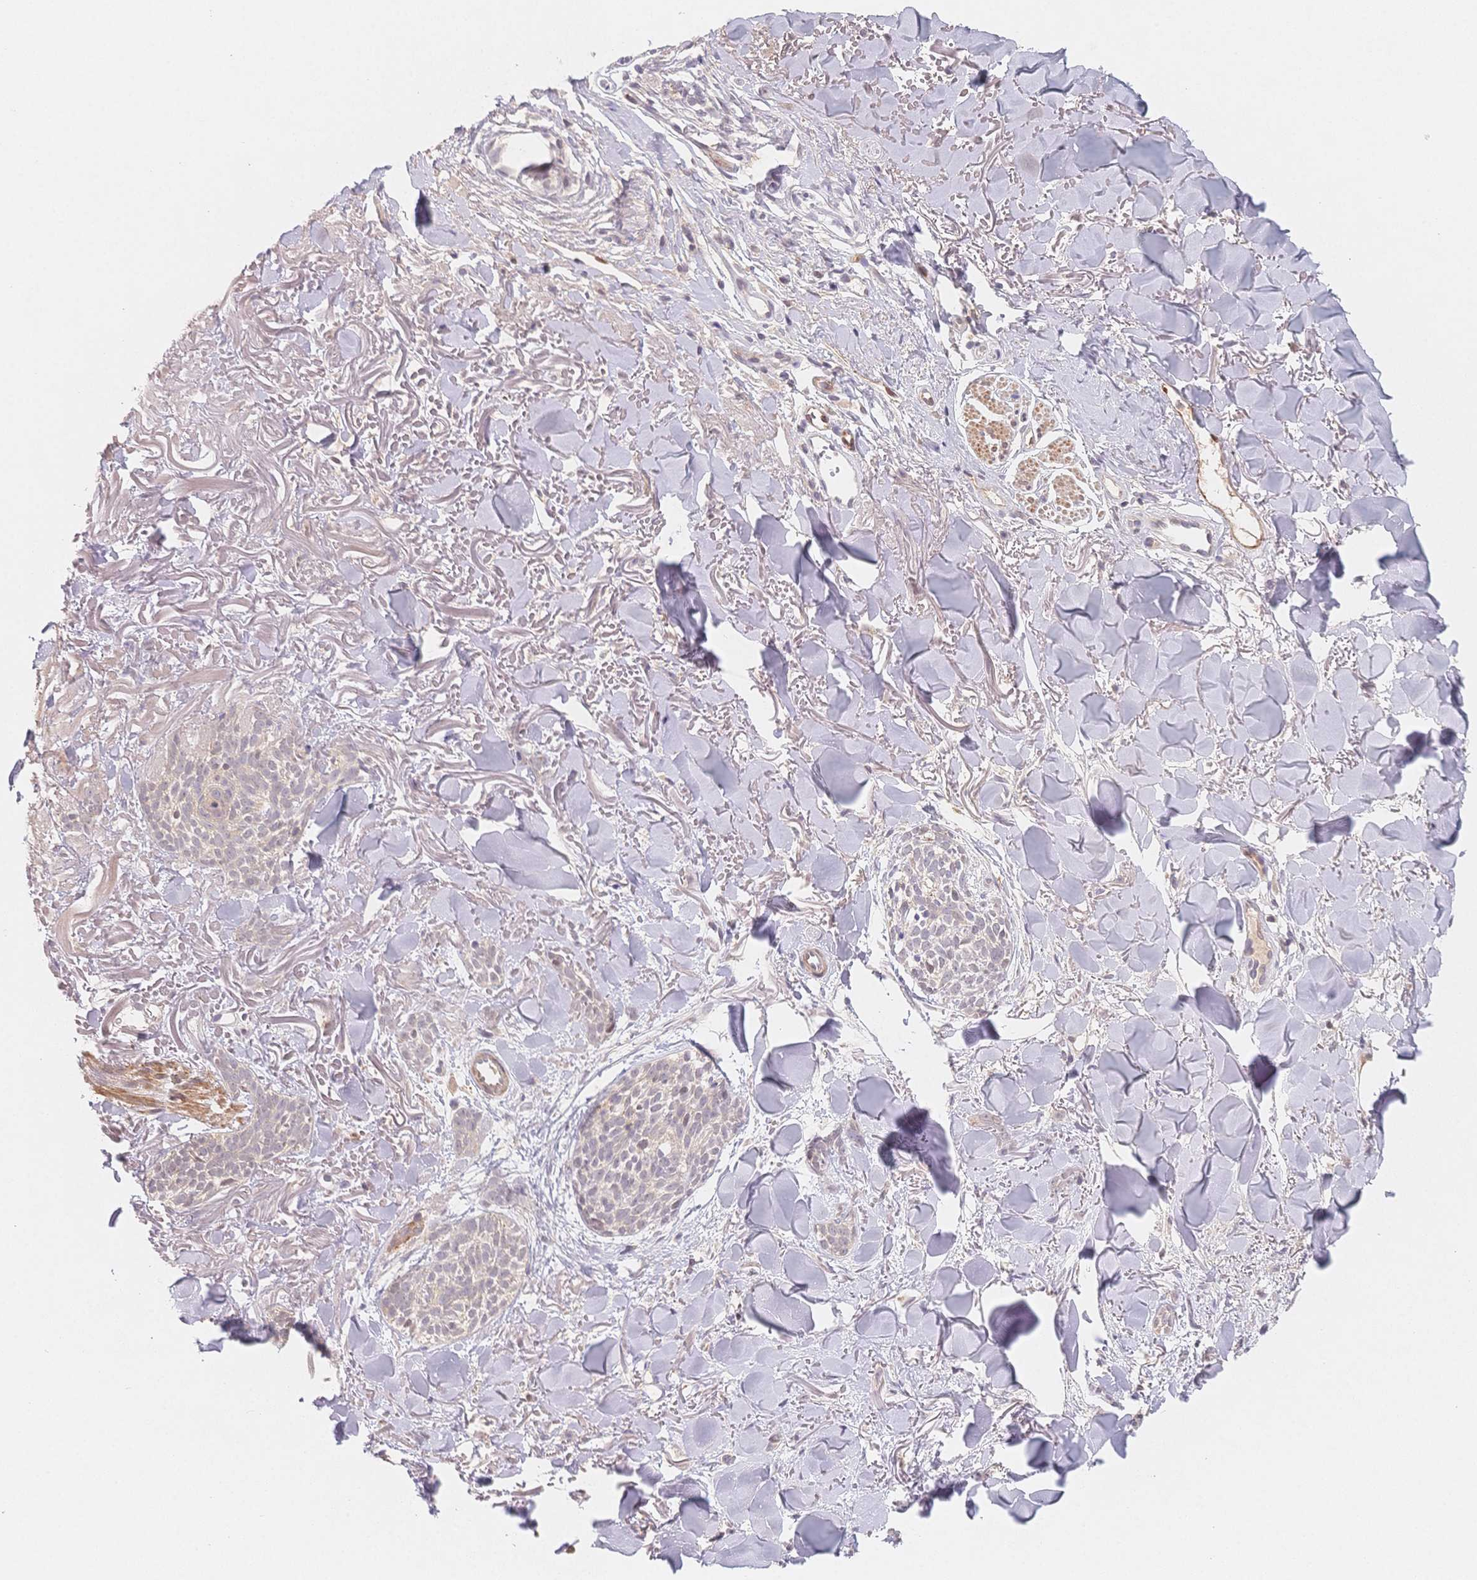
{"staining": {"intensity": "negative", "quantity": "none", "location": "none"}, "tissue": "skin cancer", "cell_type": "Tumor cells", "image_type": "cancer", "snomed": [{"axis": "morphology", "description": "Basal cell carcinoma"}, {"axis": "morphology", "description": "BCC, high aggressive"}, {"axis": "topography", "description": "Skin"}], "caption": "The IHC micrograph has no significant positivity in tumor cells of skin bcc,  high aggressive tissue.", "gene": "C12orf75", "patient": {"sex": "female", "age": 86}}